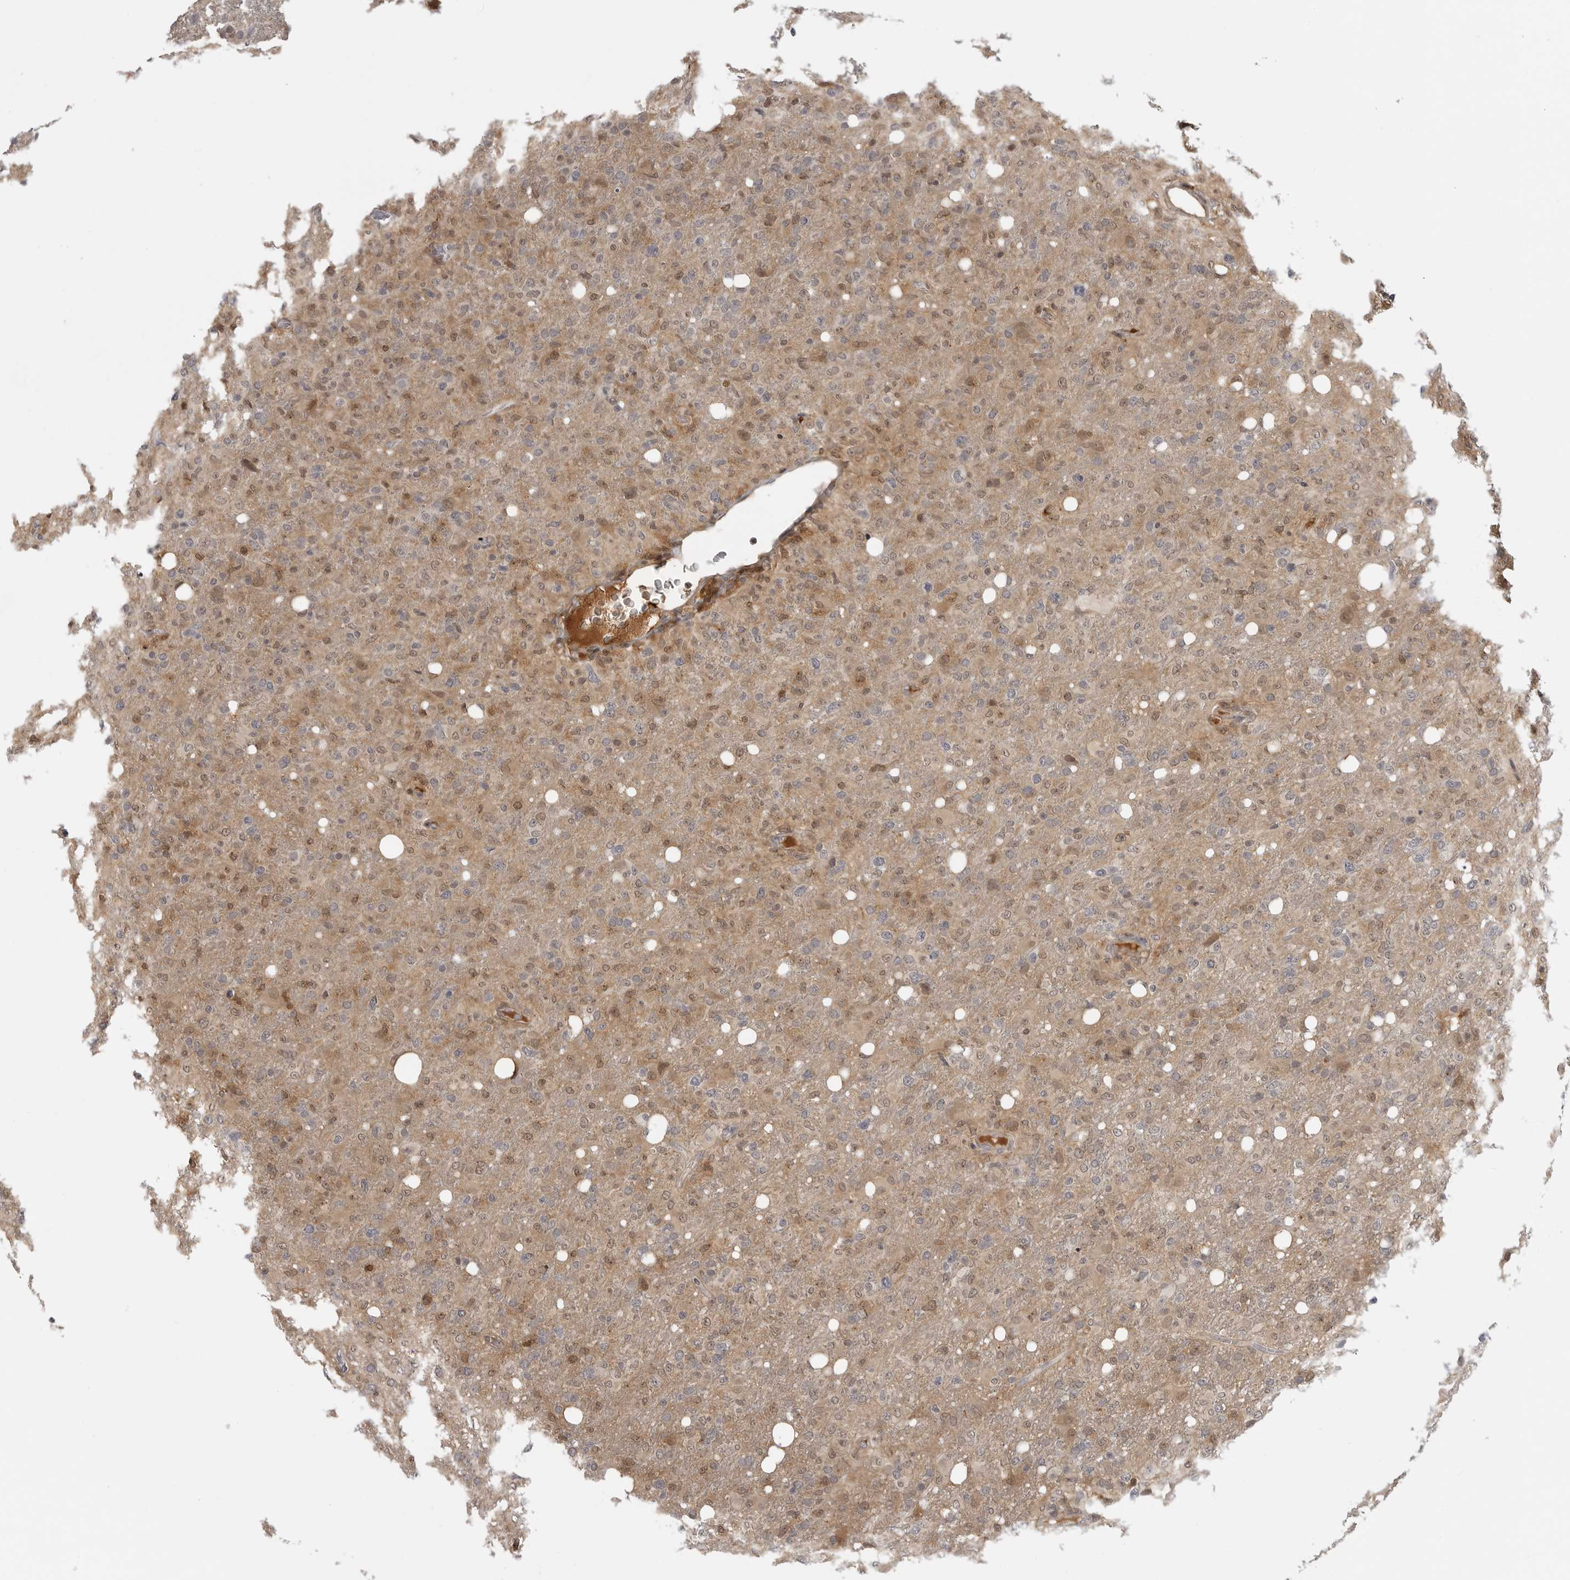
{"staining": {"intensity": "moderate", "quantity": "25%-75%", "location": "cytoplasmic/membranous,nuclear"}, "tissue": "glioma", "cell_type": "Tumor cells", "image_type": "cancer", "snomed": [{"axis": "morphology", "description": "Glioma, malignant, High grade"}, {"axis": "topography", "description": "Brain"}], "caption": "A brown stain shows moderate cytoplasmic/membranous and nuclear staining of a protein in human high-grade glioma (malignant) tumor cells.", "gene": "CTIF", "patient": {"sex": "female", "age": 57}}